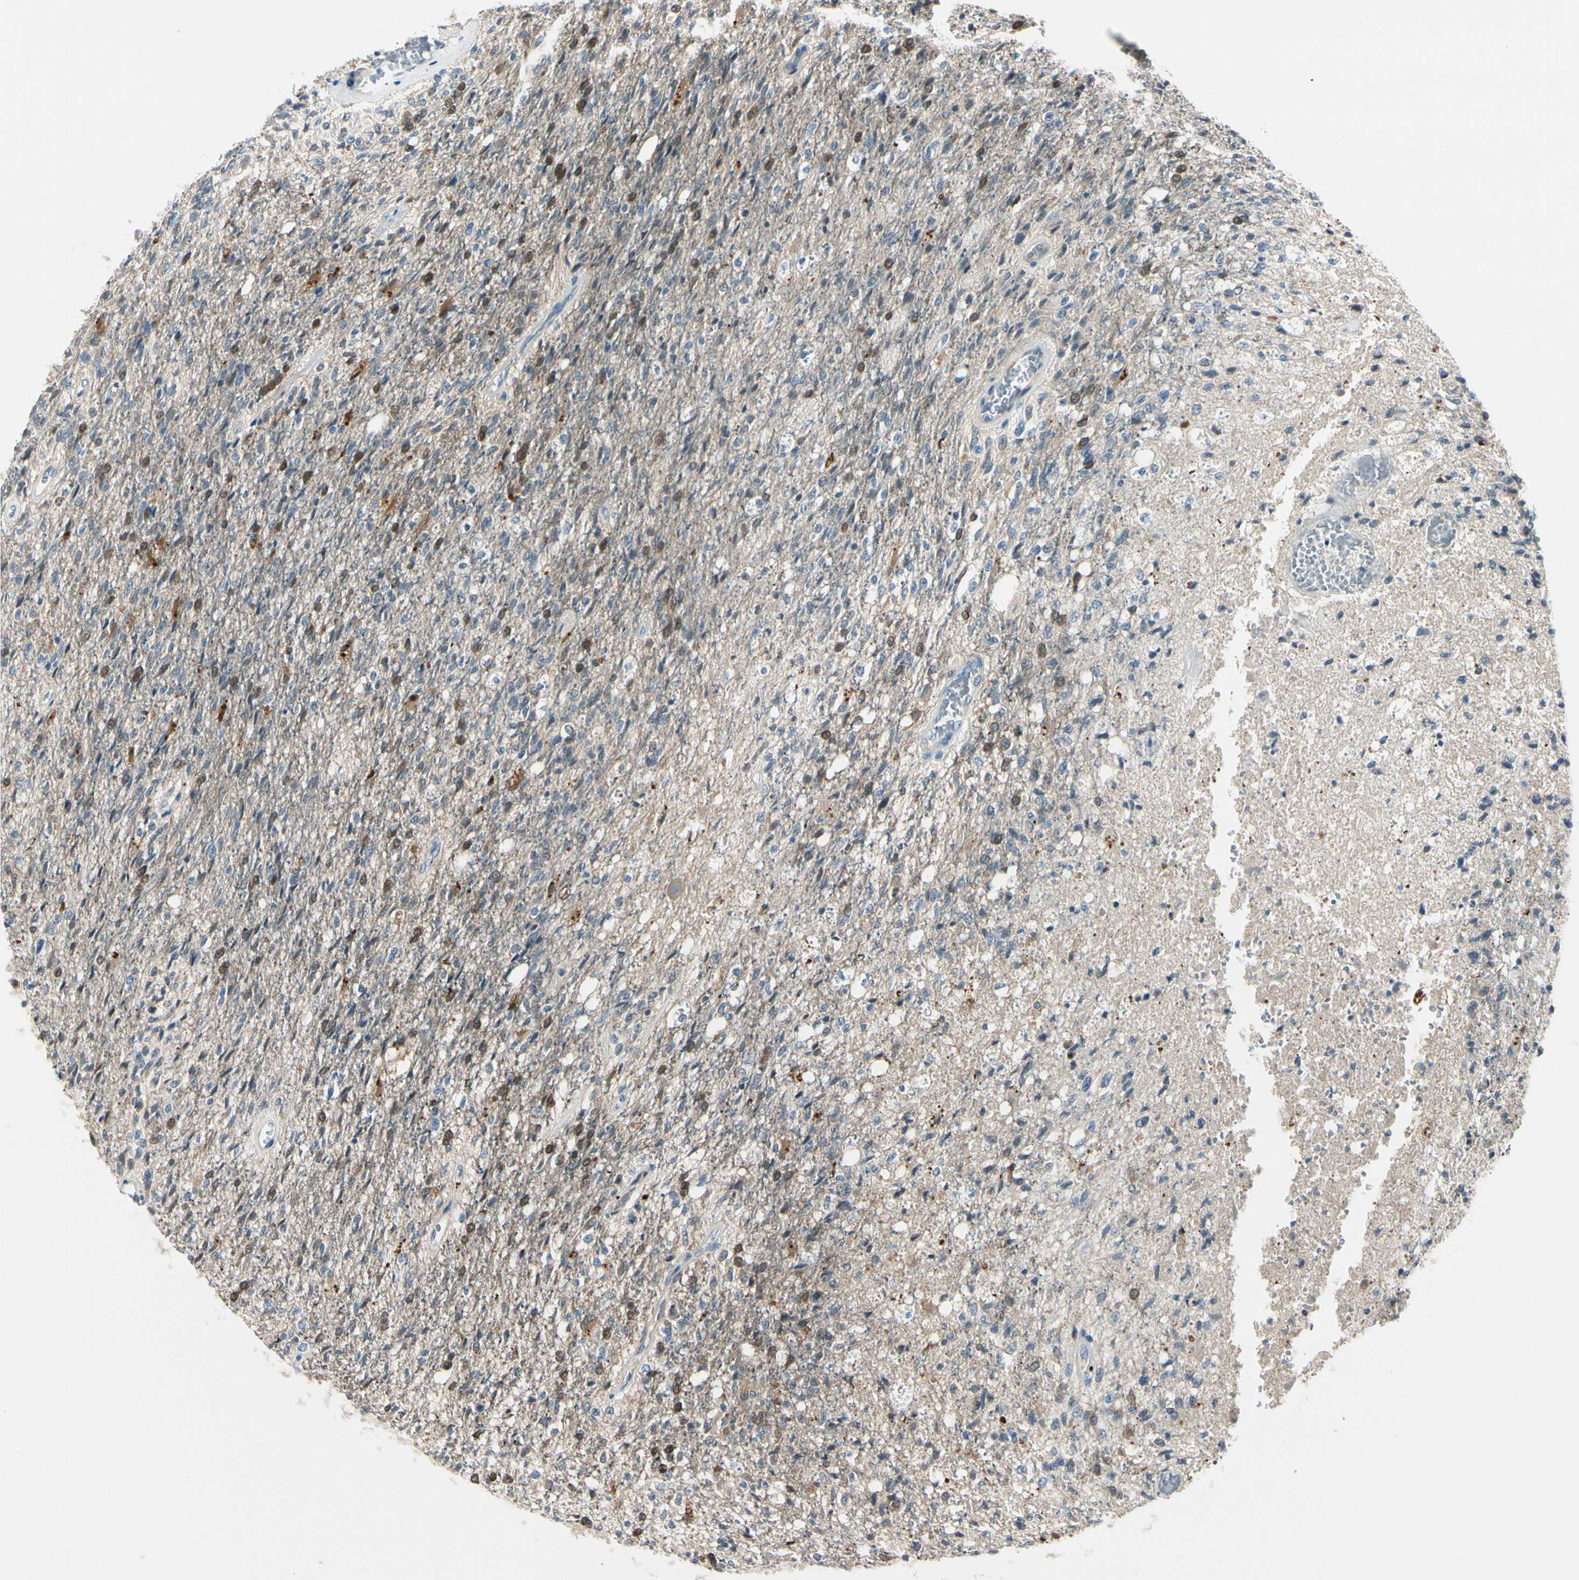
{"staining": {"intensity": "negative", "quantity": "none", "location": "none"}, "tissue": "glioma", "cell_type": "Tumor cells", "image_type": "cancer", "snomed": [{"axis": "morphology", "description": "Normal tissue, NOS"}, {"axis": "morphology", "description": "Glioma, malignant, High grade"}, {"axis": "topography", "description": "Cerebral cortex"}], "caption": "Tumor cells show no significant positivity in glioma.", "gene": "PEBP1", "patient": {"sex": "male", "age": 77}}